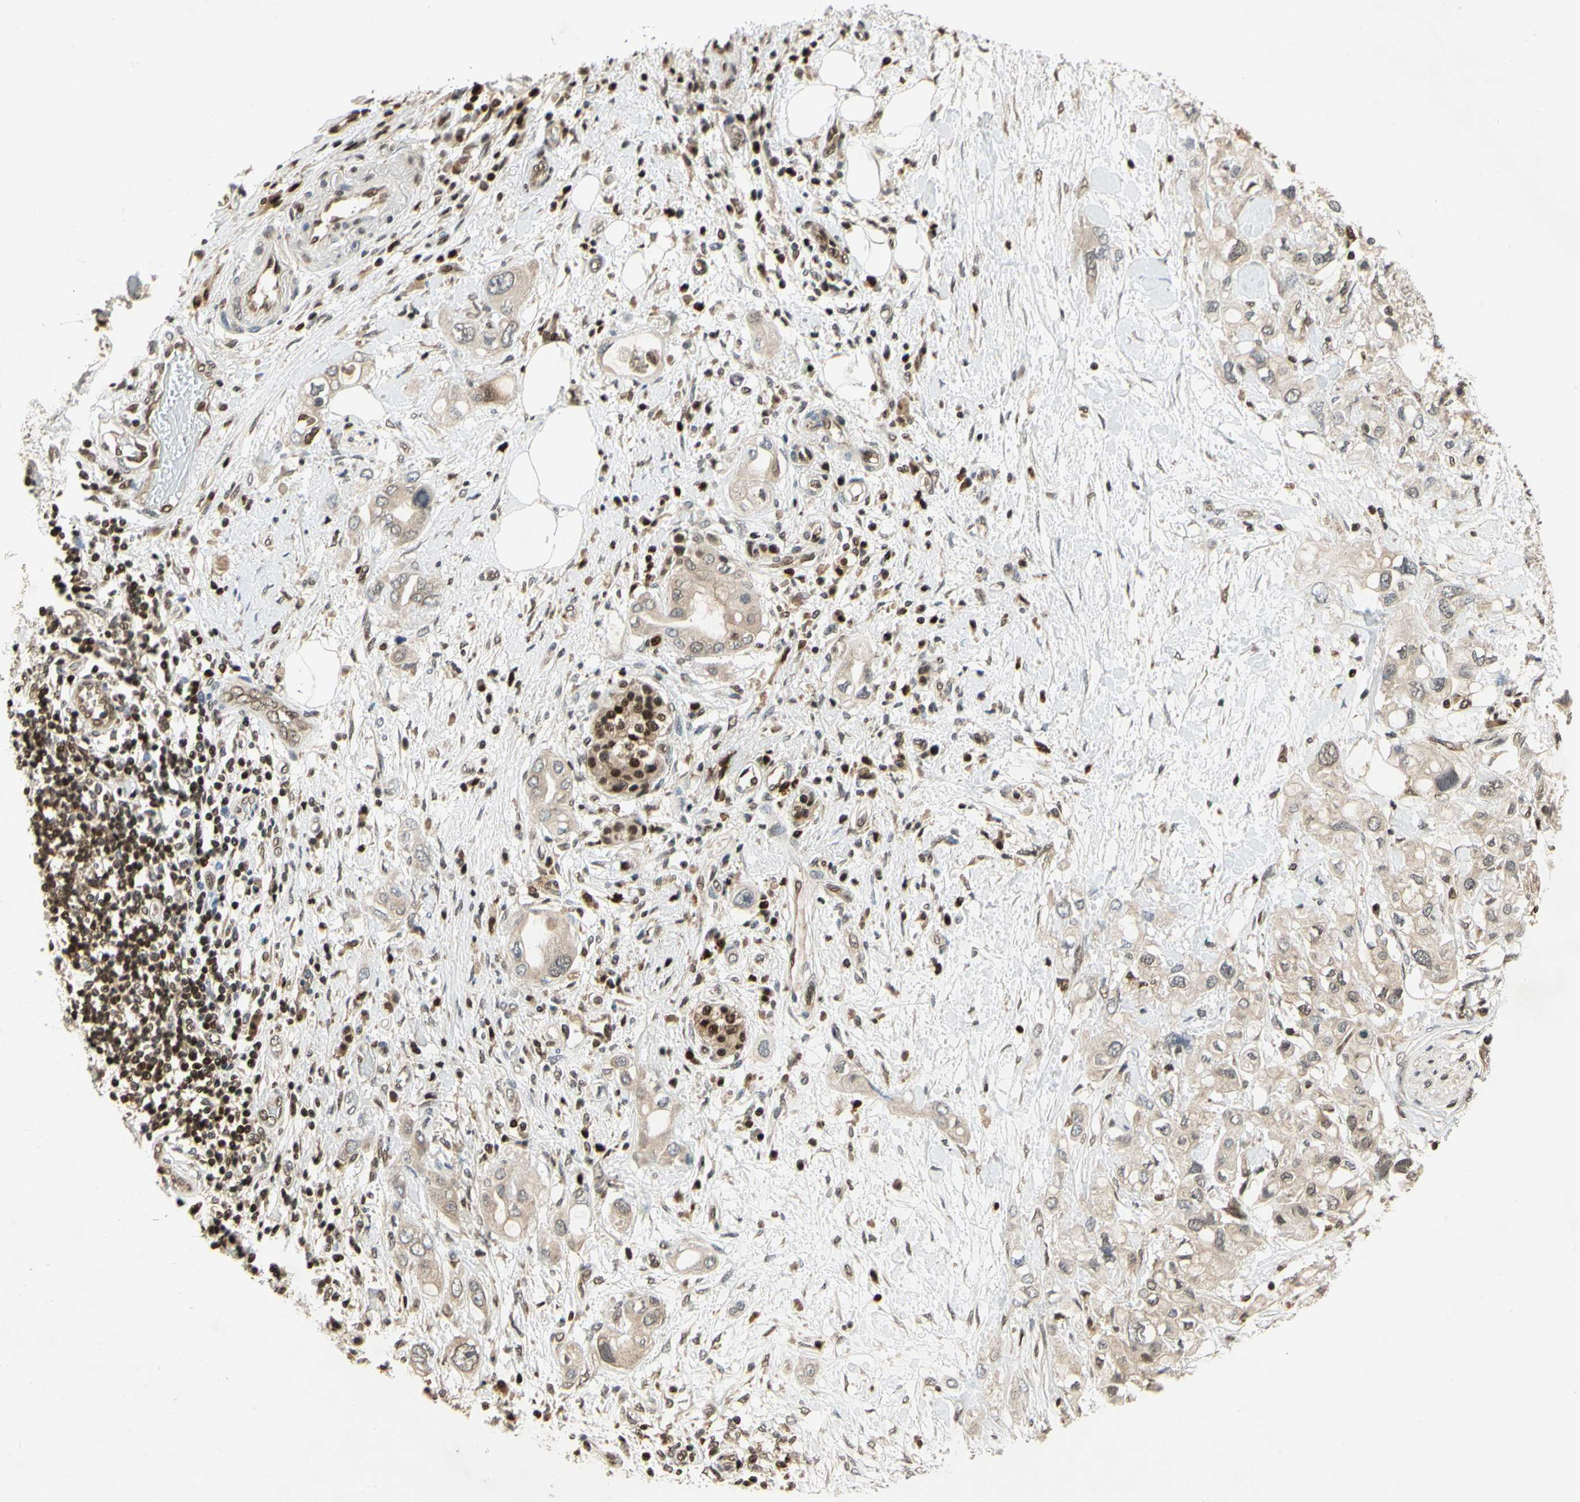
{"staining": {"intensity": "weak", "quantity": ">75%", "location": "cytoplasmic/membranous"}, "tissue": "pancreatic cancer", "cell_type": "Tumor cells", "image_type": "cancer", "snomed": [{"axis": "morphology", "description": "Adenocarcinoma, NOS"}, {"axis": "topography", "description": "Pancreas"}], "caption": "A histopathology image showing weak cytoplasmic/membranous staining in about >75% of tumor cells in adenocarcinoma (pancreatic), as visualized by brown immunohistochemical staining.", "gene": "GSR", "patient": {"sex": "female", "age": 56}}